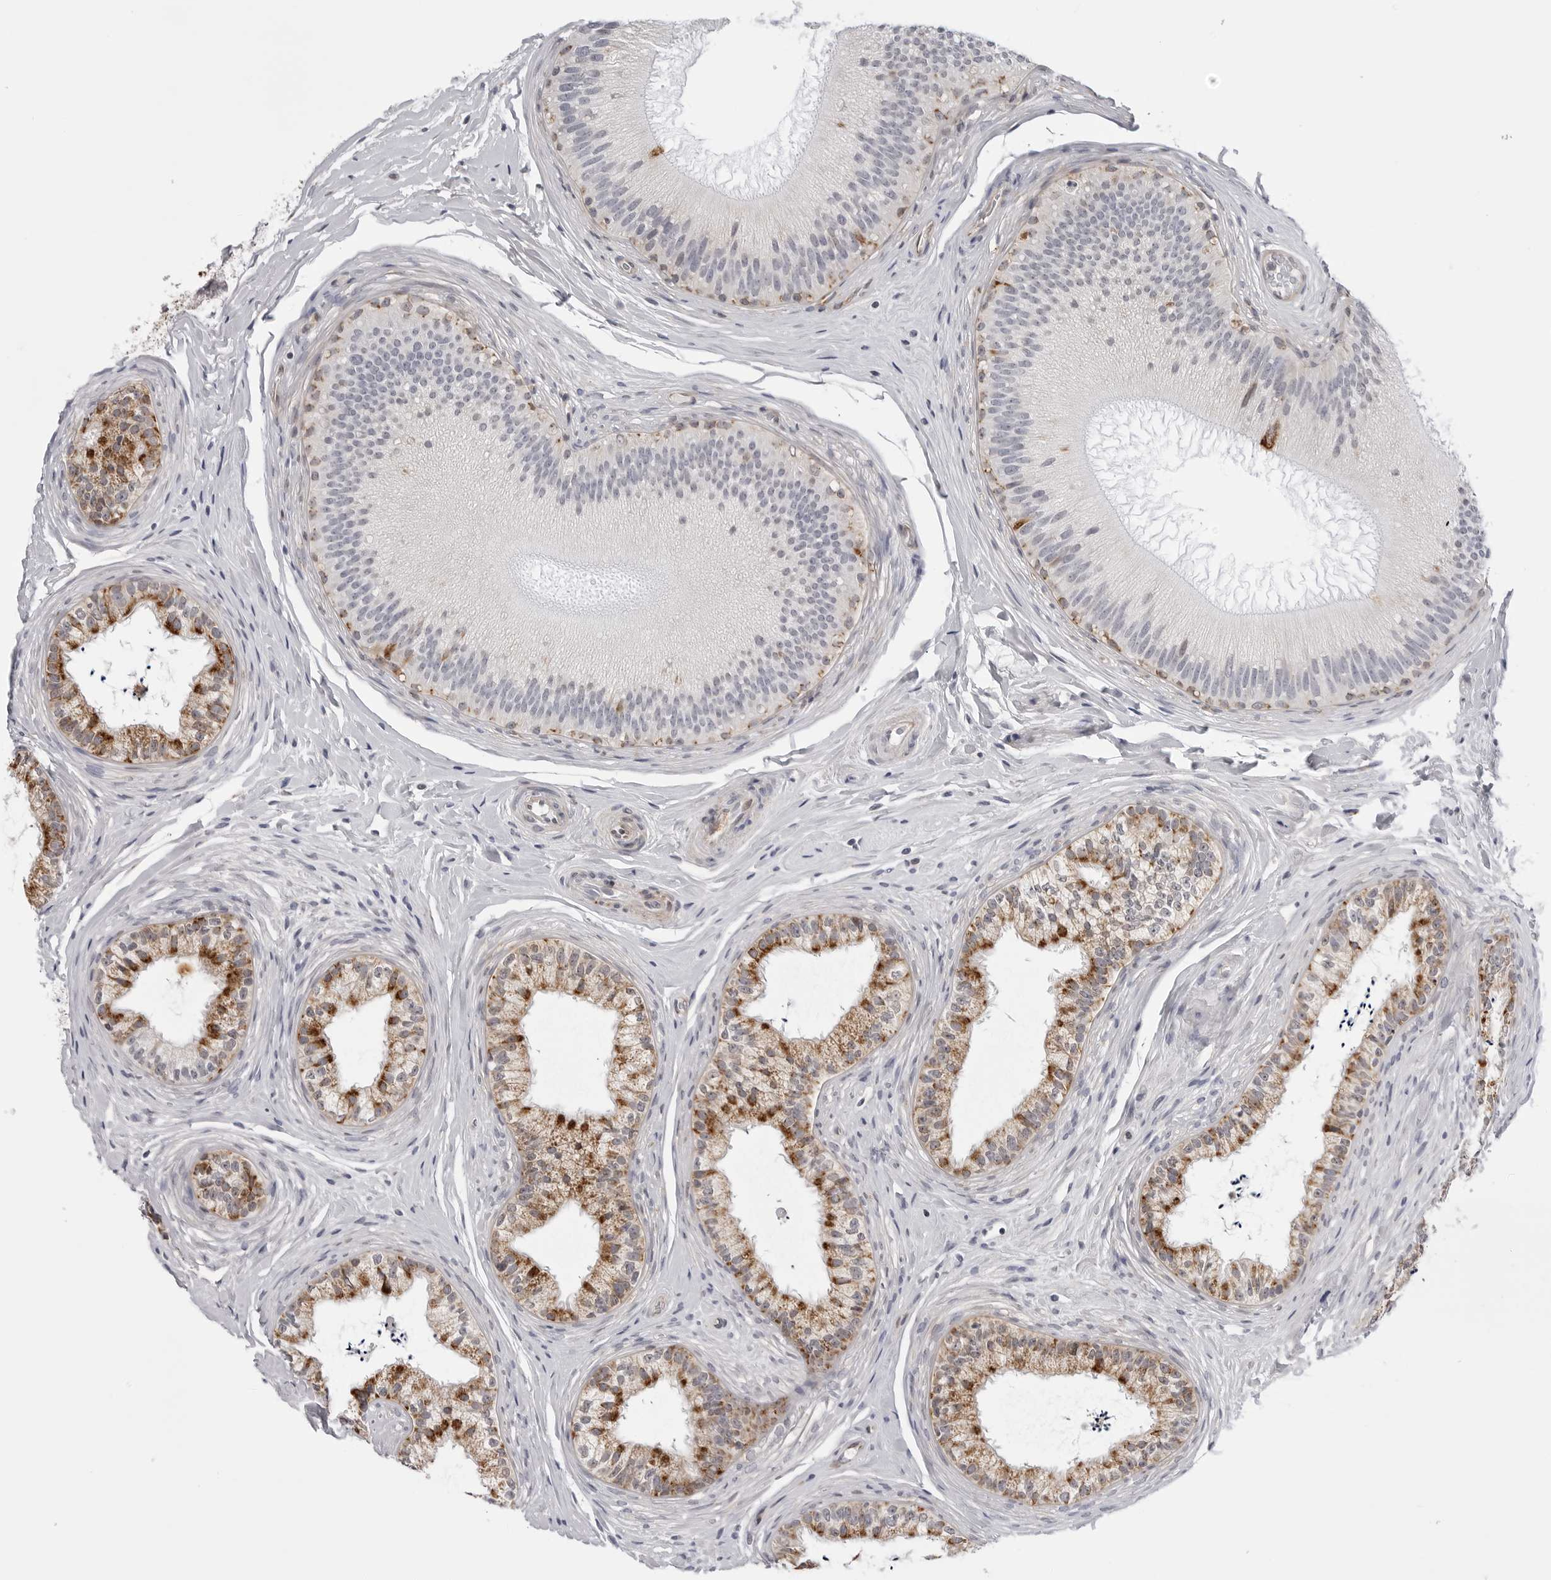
{"staining": {"intensity": "strong", "quantity": "25%-75%", "location": "cytoplasmic/membranous"}, "tissue": "epididymis", "cell_type": "Glandular cells", "image_type": "normal", "snomed": [{"axis": "morphology", "description": "Normal tissue, NOS"}, {"axis": "topography", "description": "Epididymis"}], "caption": "A high amount of strong cytoplasmic/membranous staining is identified in approximately 25%-75% of glandular cells in benign epididymis. Immunohistochemistry (ihc) stains the protein of interest in brown and the nuclei are stained blue.", "gene": "CDK20", "patient": {"sex": "male", "age": 45}}